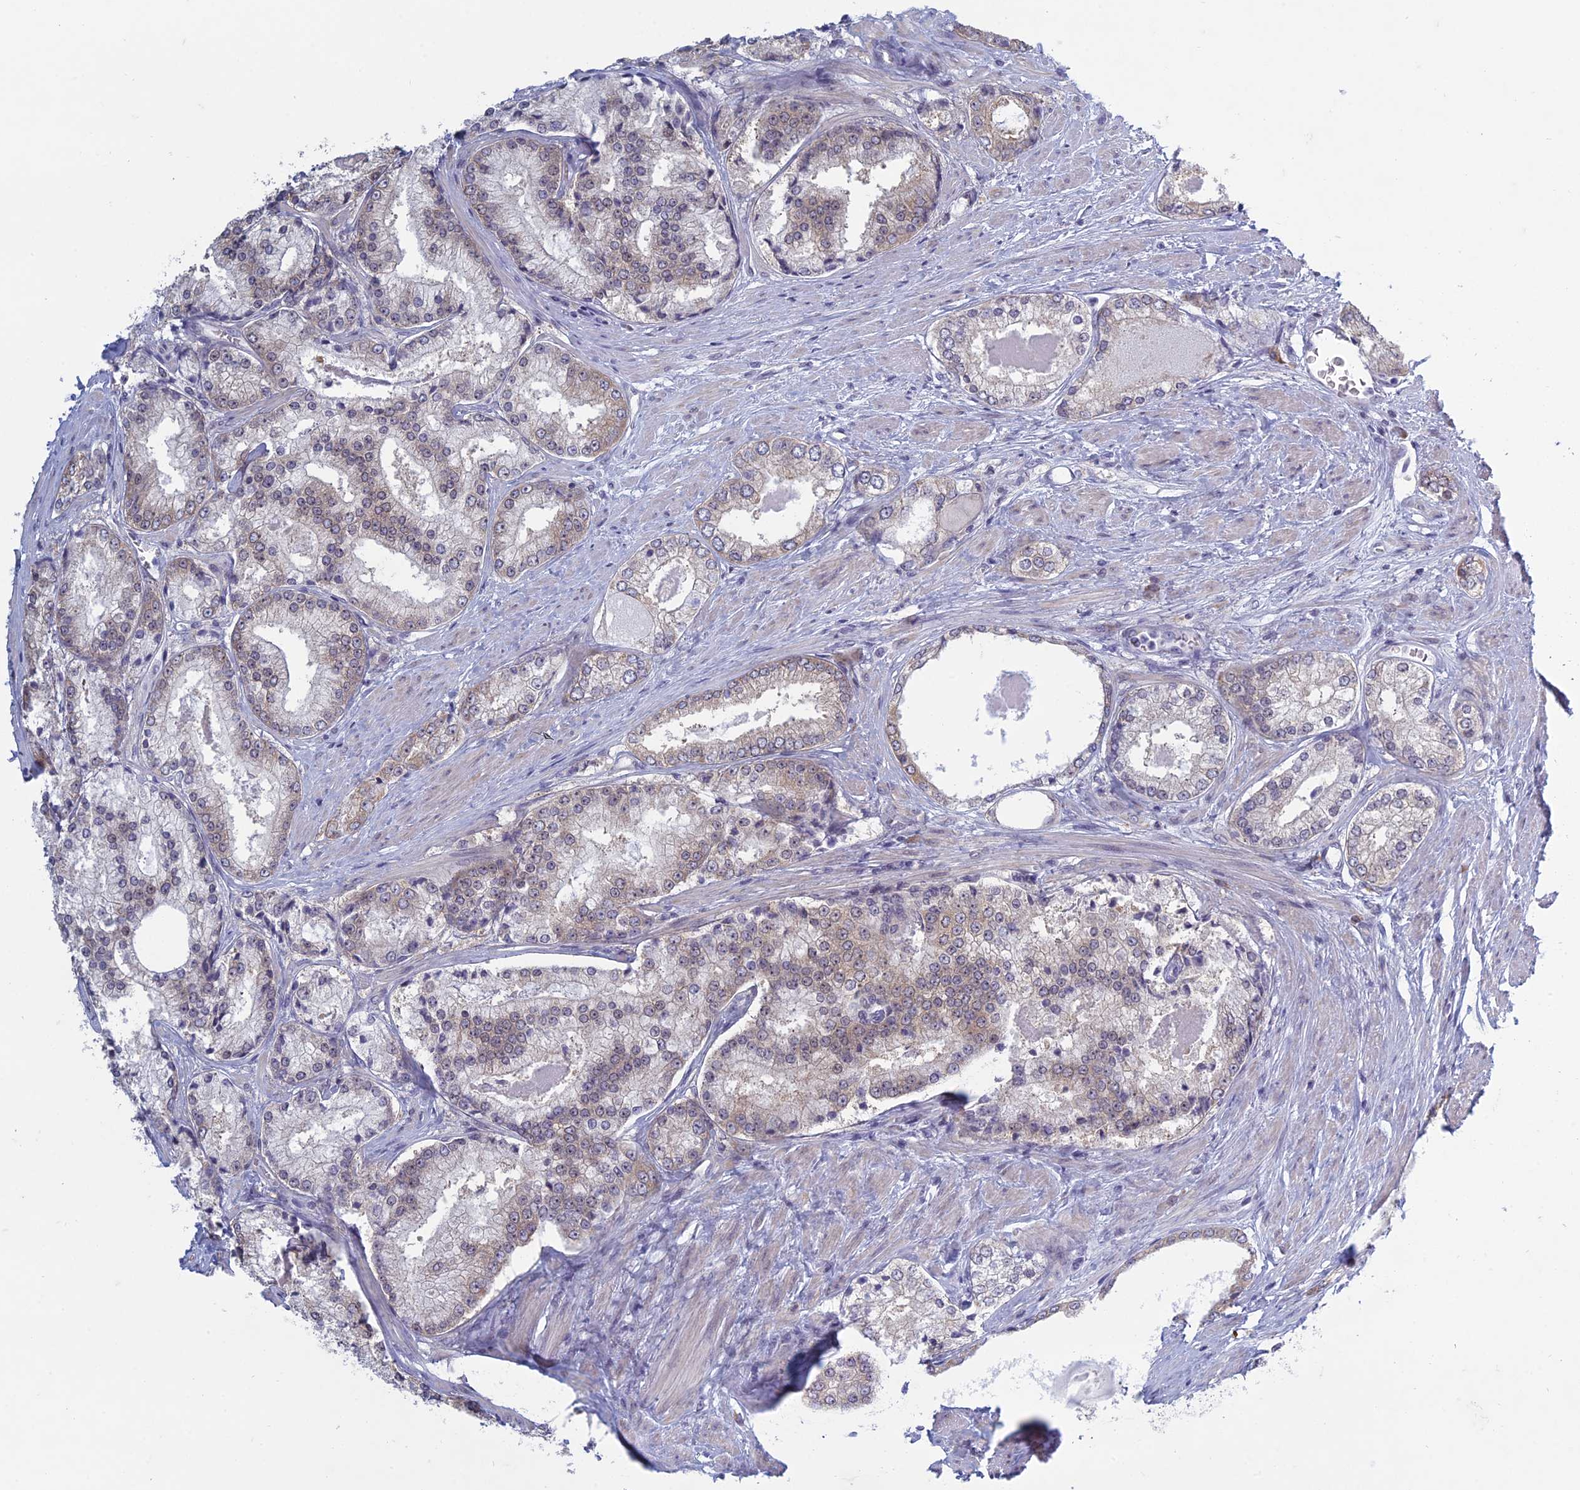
{"staining": {"intensity": "weak", "quantity": "<25%", "location": "cytoplasmic/membranous"}, "tissue": "prostate cancer", "cell_type": "Tumor cells", "image_type": "cancer", "snomed": [{"axis": "morphology", "description": "Adenocarcinoma, Low grade"}, {"axis": "topography", "description": "Prostate"}], "caption": "DAB (3,3'-diaminobenzidine) immunohistochemical staining of human prostate cancer shows no significant positivity in tumor cells. (Stains: DAB immunohistochemistry (IHC) with hematoxylin counter stain, Microscopy: brightfield microscopy at high magnification).", "gene": "RPS19BP1", "patient": {"sex": "male", "age": 68}}